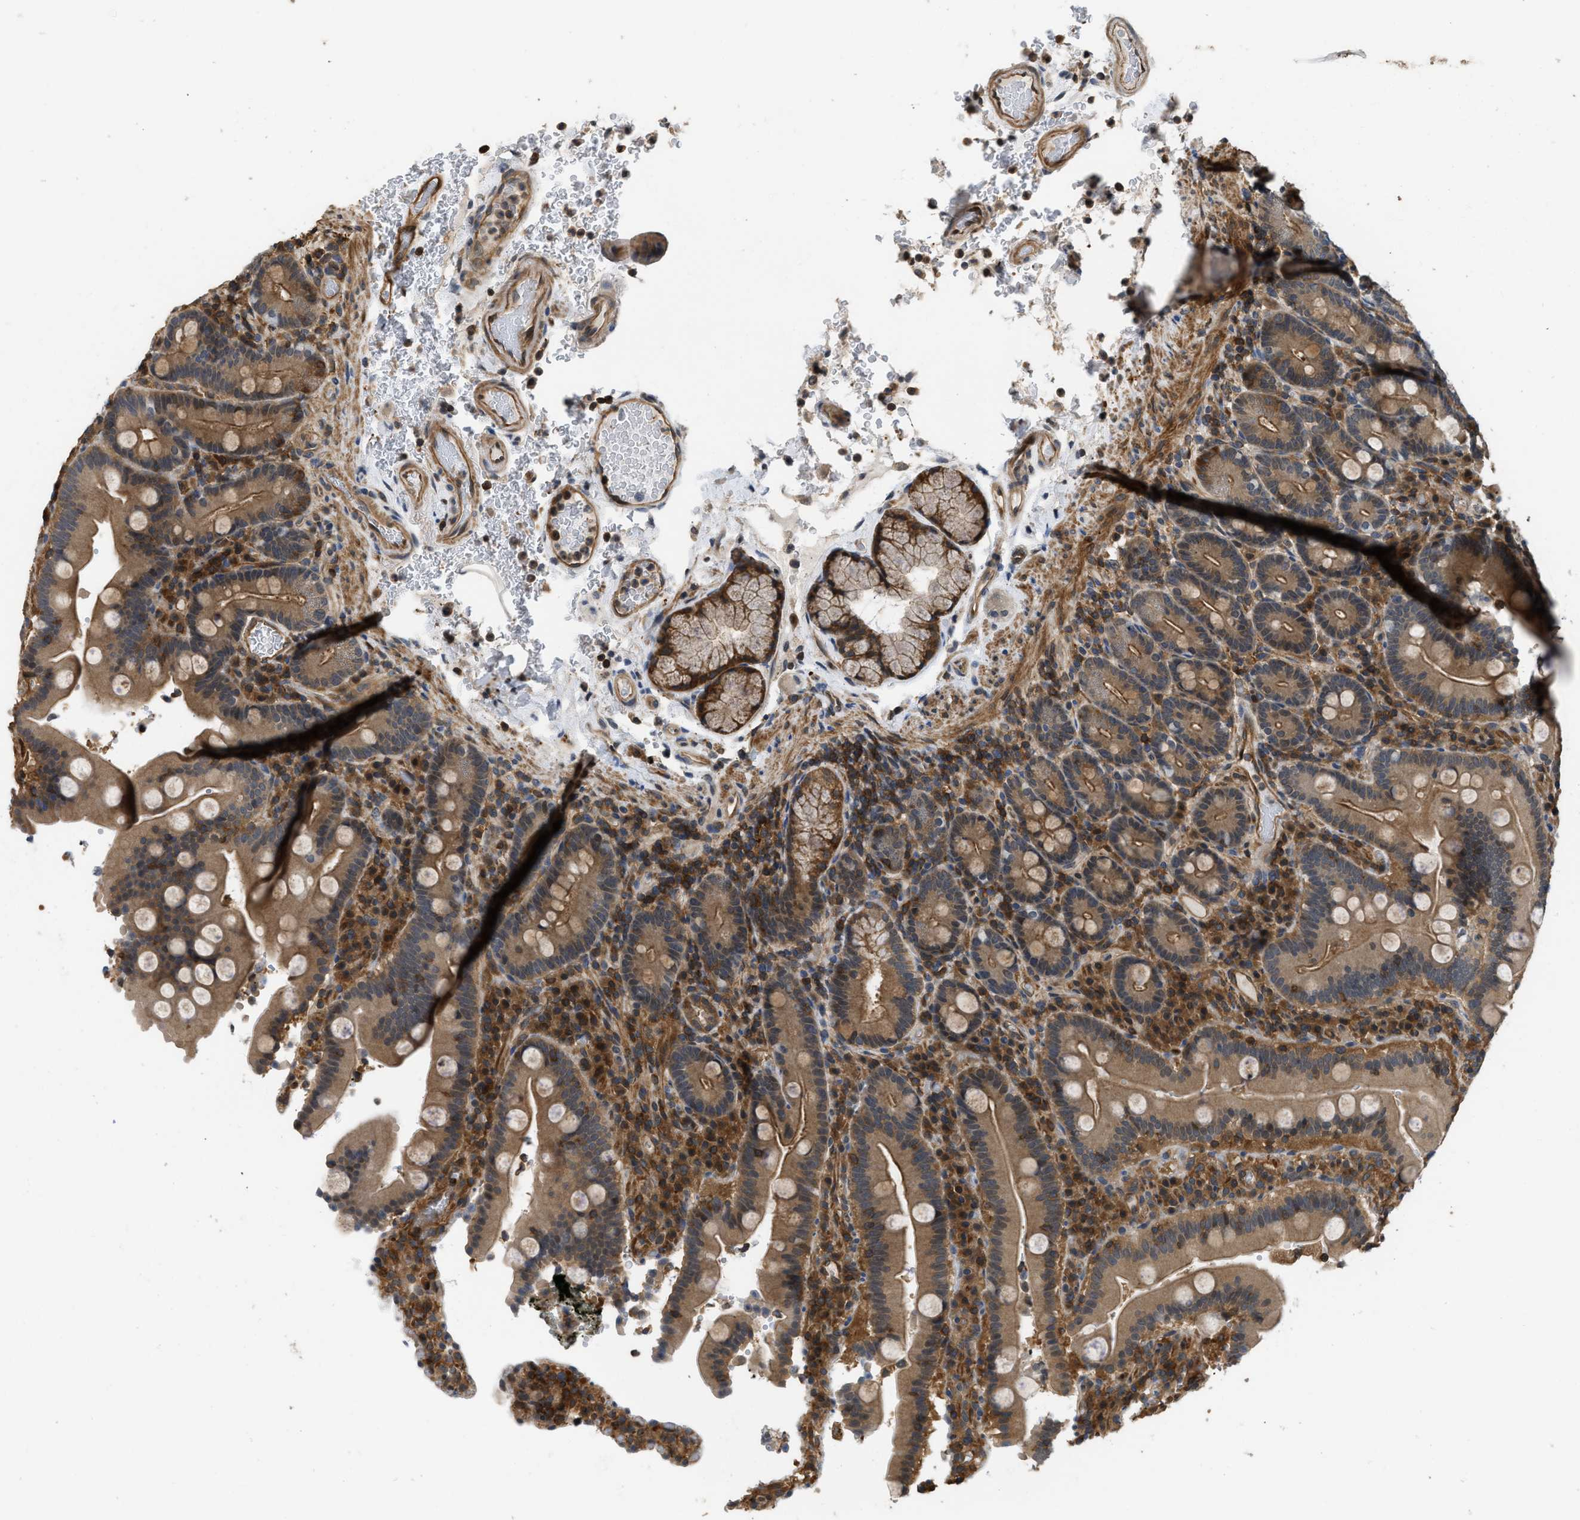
{"staining": {"intensity": "moderate", "quantity": "25%-75%", "location": "cytoplasmic/membranous"}, "tissue": "duodenum", "cell_type": "Glandular cells", "image_type": "normal", "snomed": [{"axis": "morphology", "description": "Normal tissue, NOS"}, {"axis": "topography", "description": "Small intestine, NOS"}], "caption": "Protein staining by immunohistochemistry (IHC) shows moderate cytoplasmic/membranous expression in about 25%-75% of glandular cells in normal duodenum.", "gene": "TES", "patient": {"sex": "female", "age": 71}}